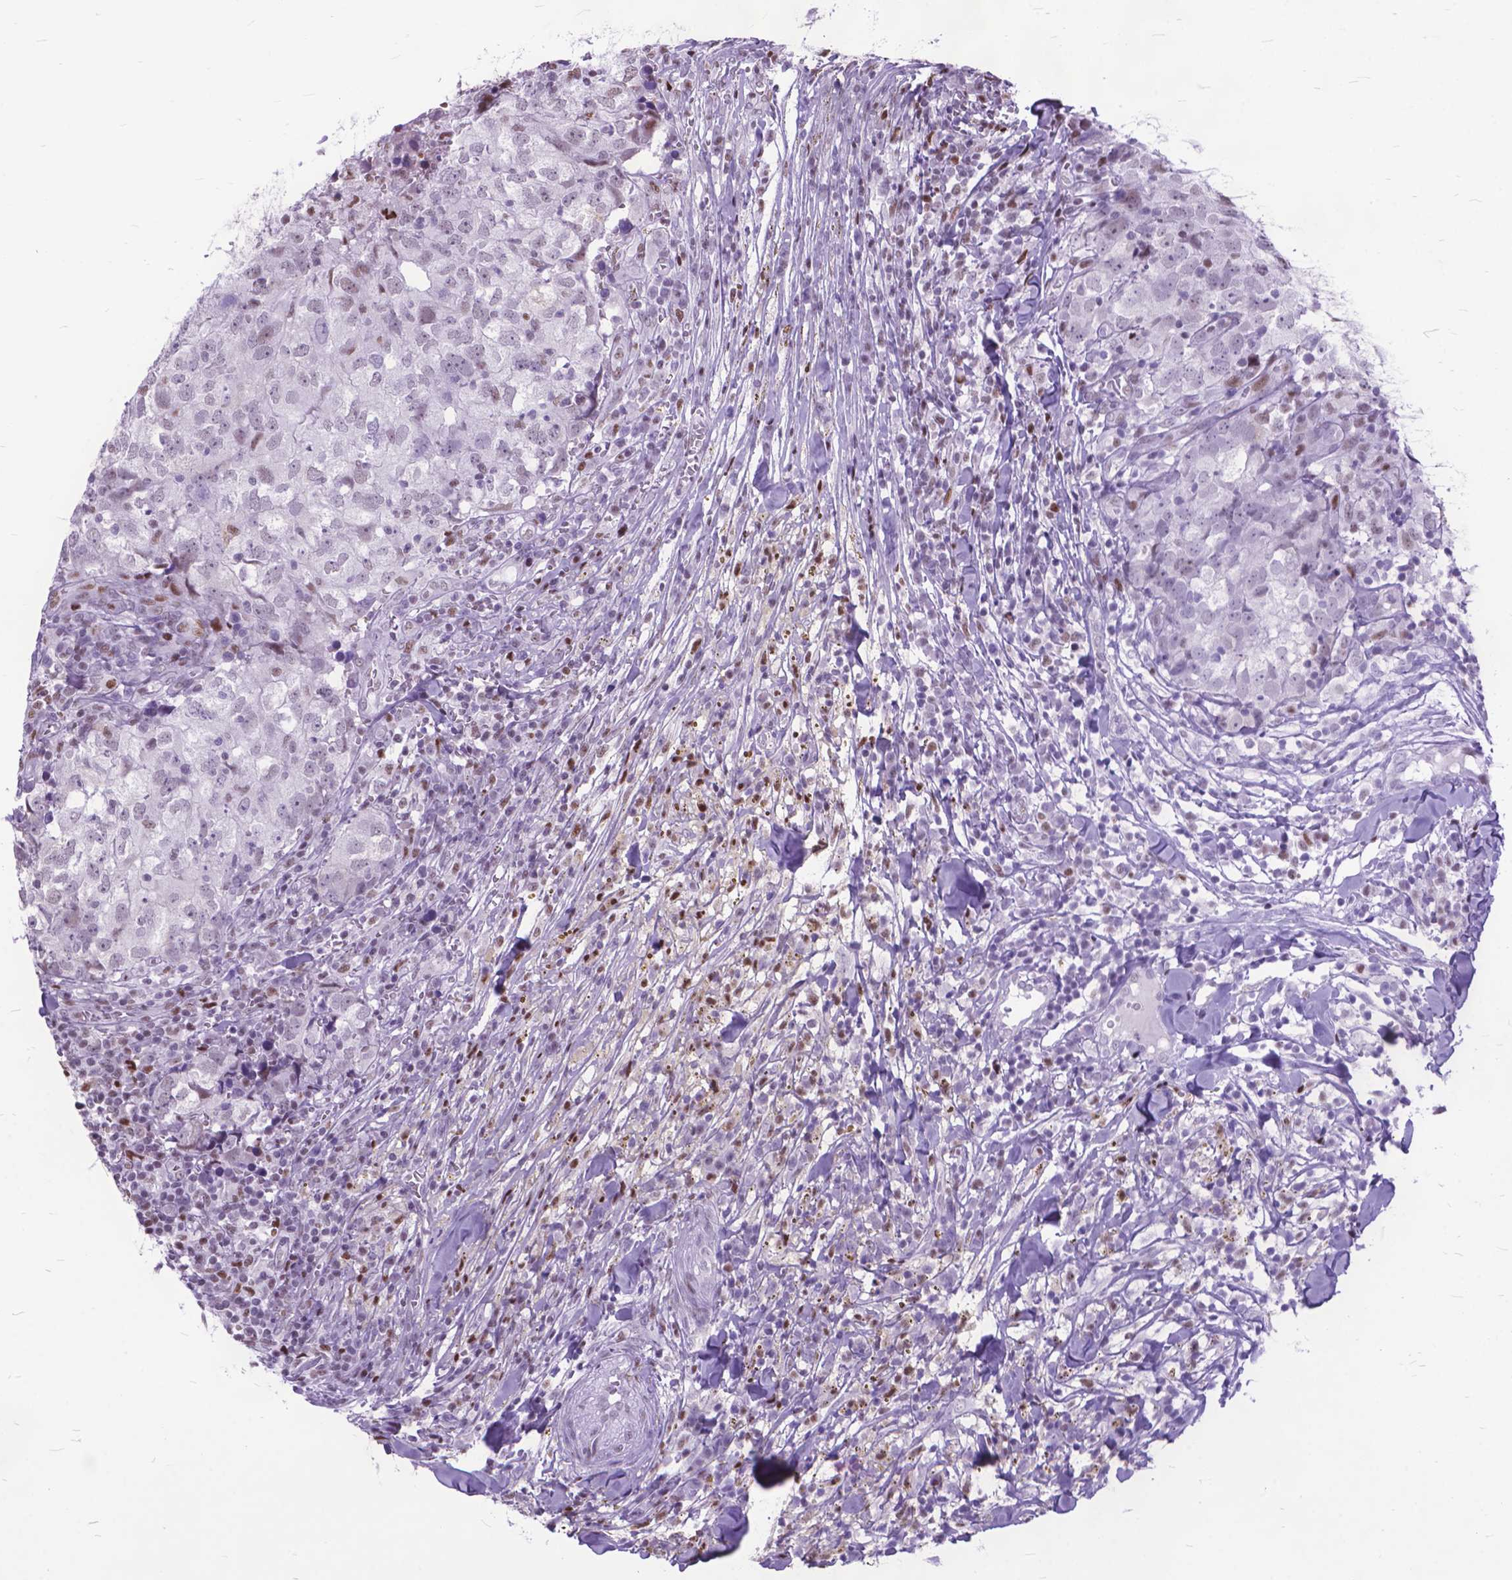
{"staining": {"intensity": "negative", "quantity": "none", "location": "none"}, "tissue": "breast cancer", "cell_type": "Tumor cells", "image_type": "cancer", "snomed": [{"axis": "morphology", "description": "Duct carcinoma"}, {"axis": "topography", "description": "Breast"}], "caption": "Immunohistochemistry (IHC) histopathology image of neoplastic tissue: human breast cancer stained with DAB demonstrates no significant protein staining in tumor cells. (Brightfield microscopy of DAB IHC at high magnification).", "gene": "POLE4", "patient": {"sex": "female", "age": 30}}